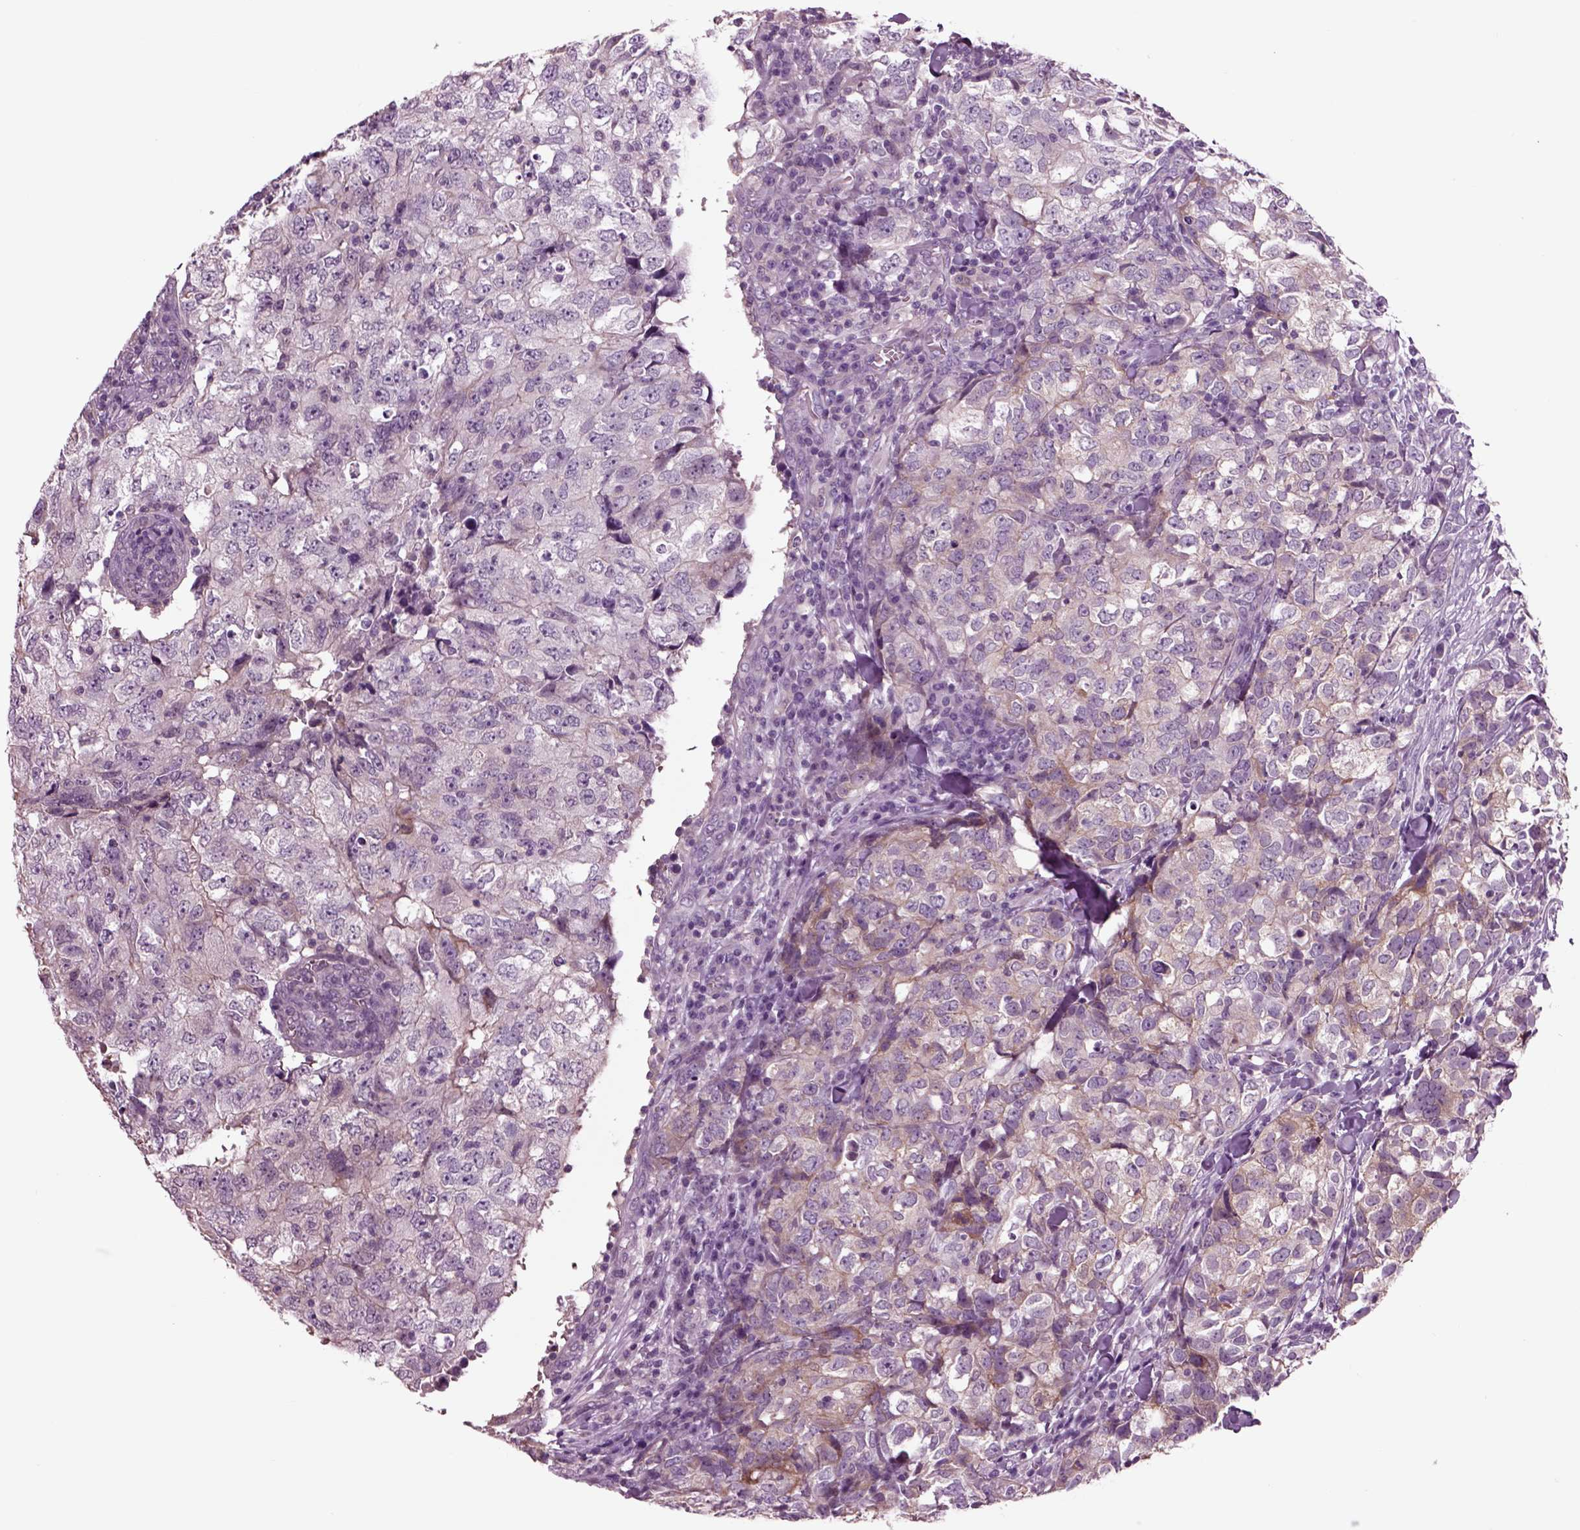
{"staining": {"intensity": "negative", "quantity": "none", "location": "none"}, "tissue": "breast cancer", "cell_type": "Tumor cells", "image_type": "cancer", "snomed": [{"axis": "morphology", "description": "Duct carcinoma"}, {"axis": "topography", "description": "Breast"}], "caption": "Immunohistochemical staining of human invasive ductal carcinoma (breast) exhibits no significant positivity in tumor cells.", "gene": "CHGB", "patient": {"sex": "female", "age": 30}}